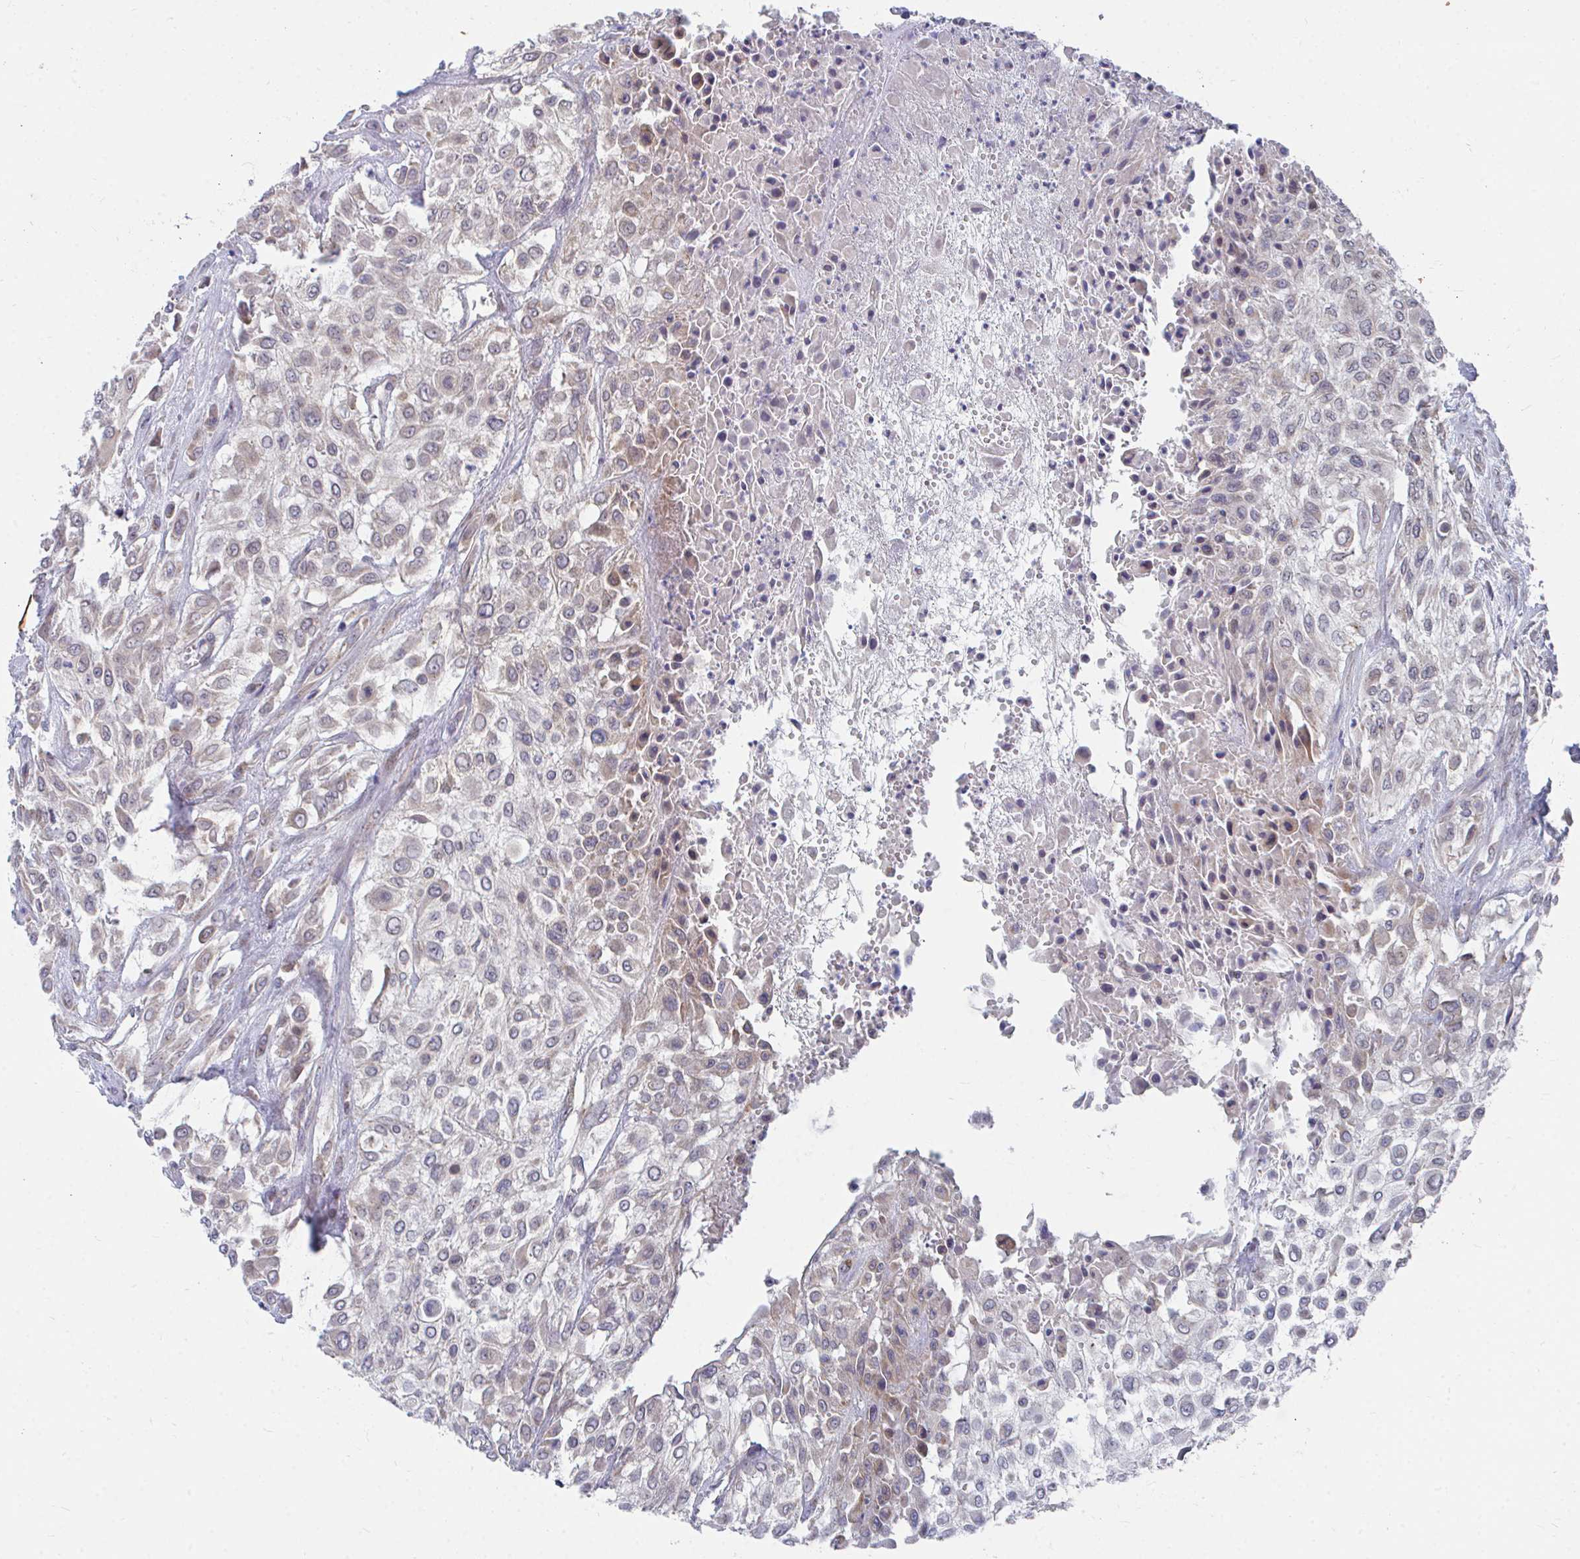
{"staining": {"intensity": "weak", "quantity": "<25%", "location": "cytoplasmic/membranous"}, "tissue": "urothelial cancer", "cell_type": "Tumor cells", "image_type": "cancer", "snomed": [{"axis": "morphology", "description": "Urothelial carcinoma, High grade"}, {"axis": "topography", "description": "Urinary bladder"}], "caption": "Urothelial carcinoma (high-grade) was stained to show a protein in brown. There is no significant expression in tumor cells.", "gene": "PEX3", "patient": {"sex": "male", "age": 57}}